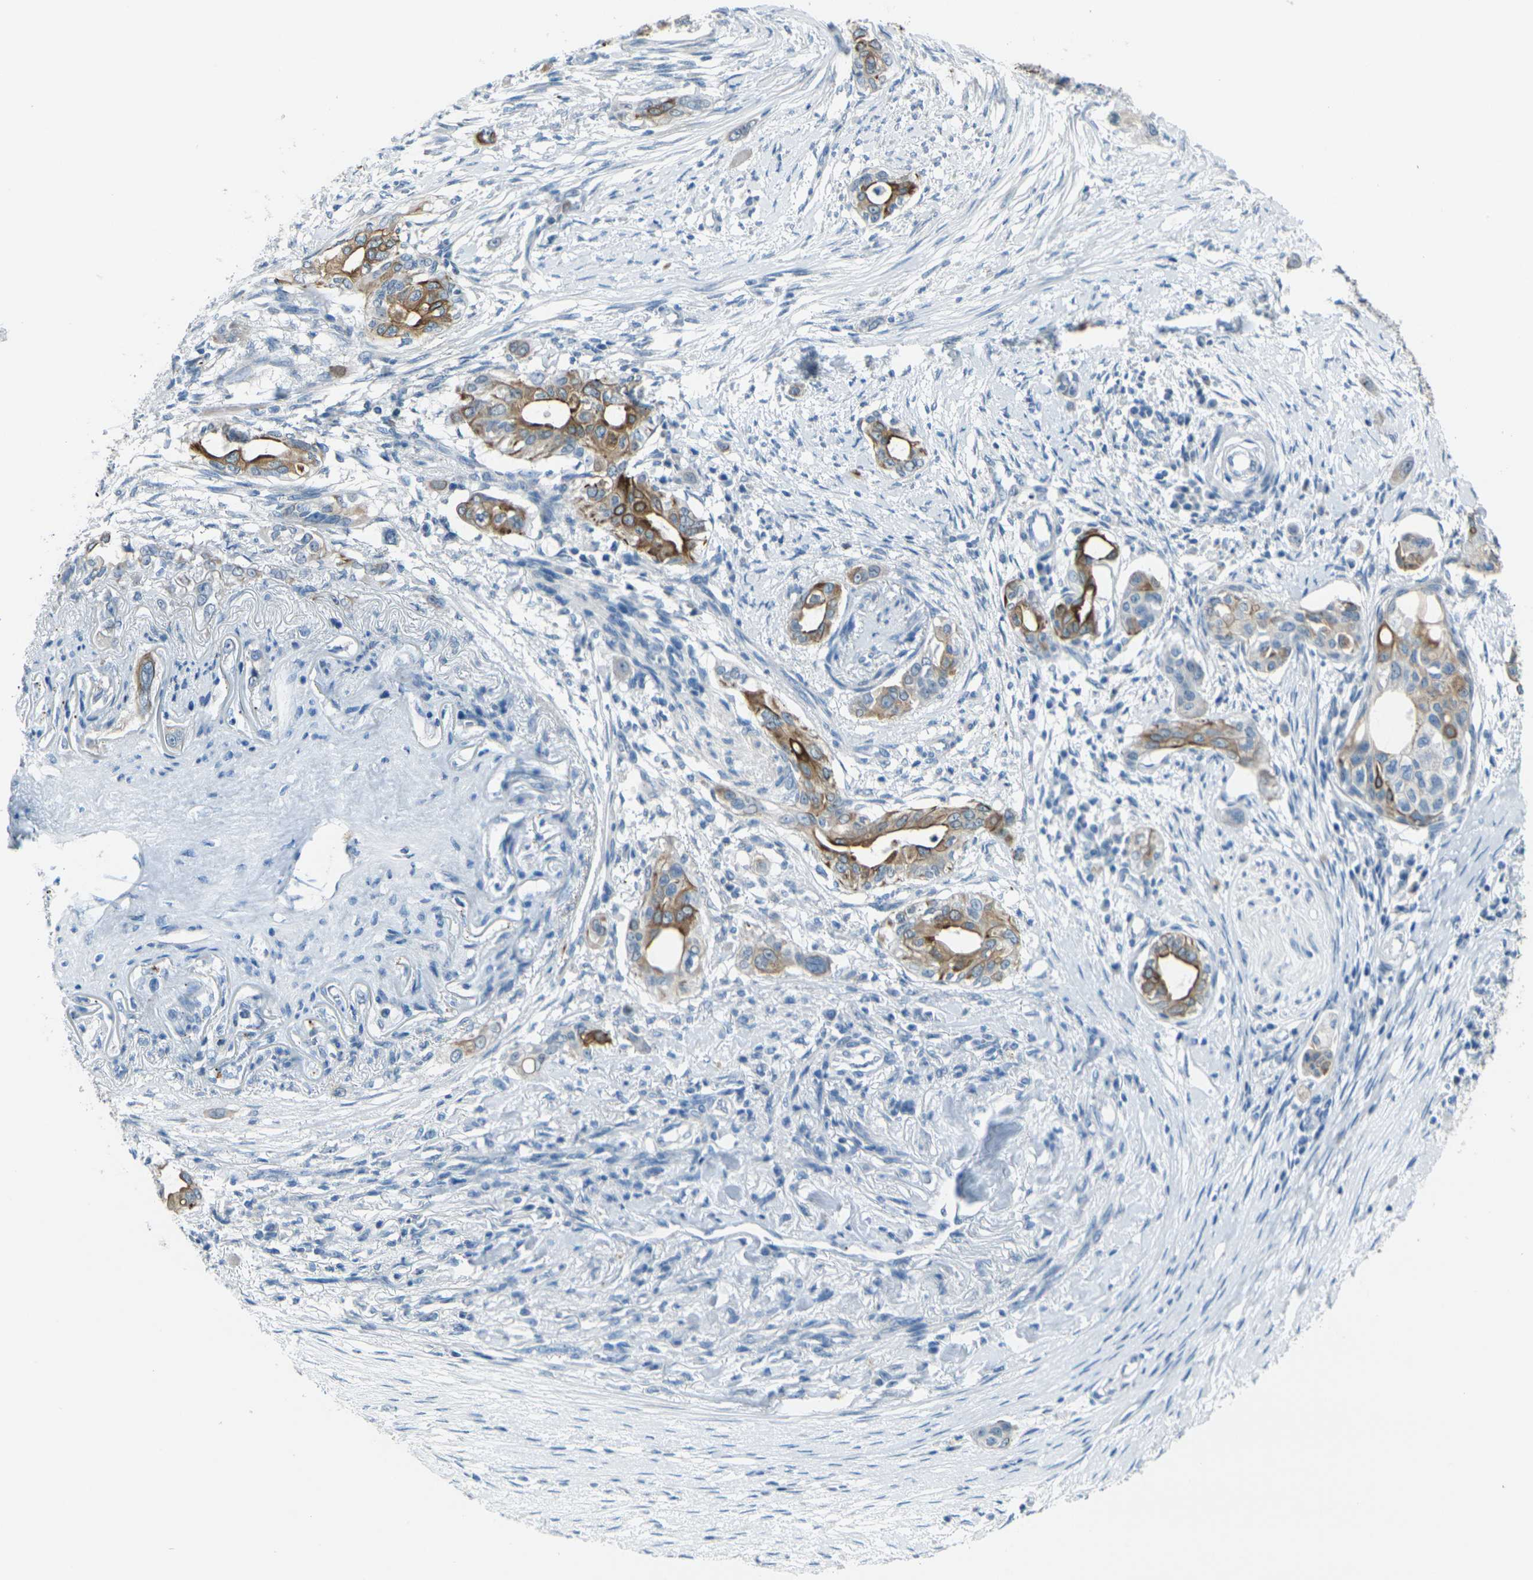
{"staining": {"intensity": "moderate", "quantity": ">75%", "location": "cytoplasmic/membranous"}, "tissue": "pancreatic cancer", "cell_type": "Tumor cells", "image_type": "cancer", "snomed": [{"axis": "morphology", "description": "Adenocarcinoma, NOS"}, {"axis": "topography", "description": "Pancreas"}], "caption": "IHC staining of pancreatic cancer (adenocarcinoma), which displays medium levels of moderate cytoplasmic/membranous expression in approximately >75% of tumor cells indicating moderate cytoplasmic/membranous protein positivity. The staining was performed using DAB (3,3'-diaminobenzidine) (brown) for protein detection and nuclei were counterstained in hematoxylin (blue).", "gene": "ANKRD46", "patient": {"sex": "female", "age": 60}}